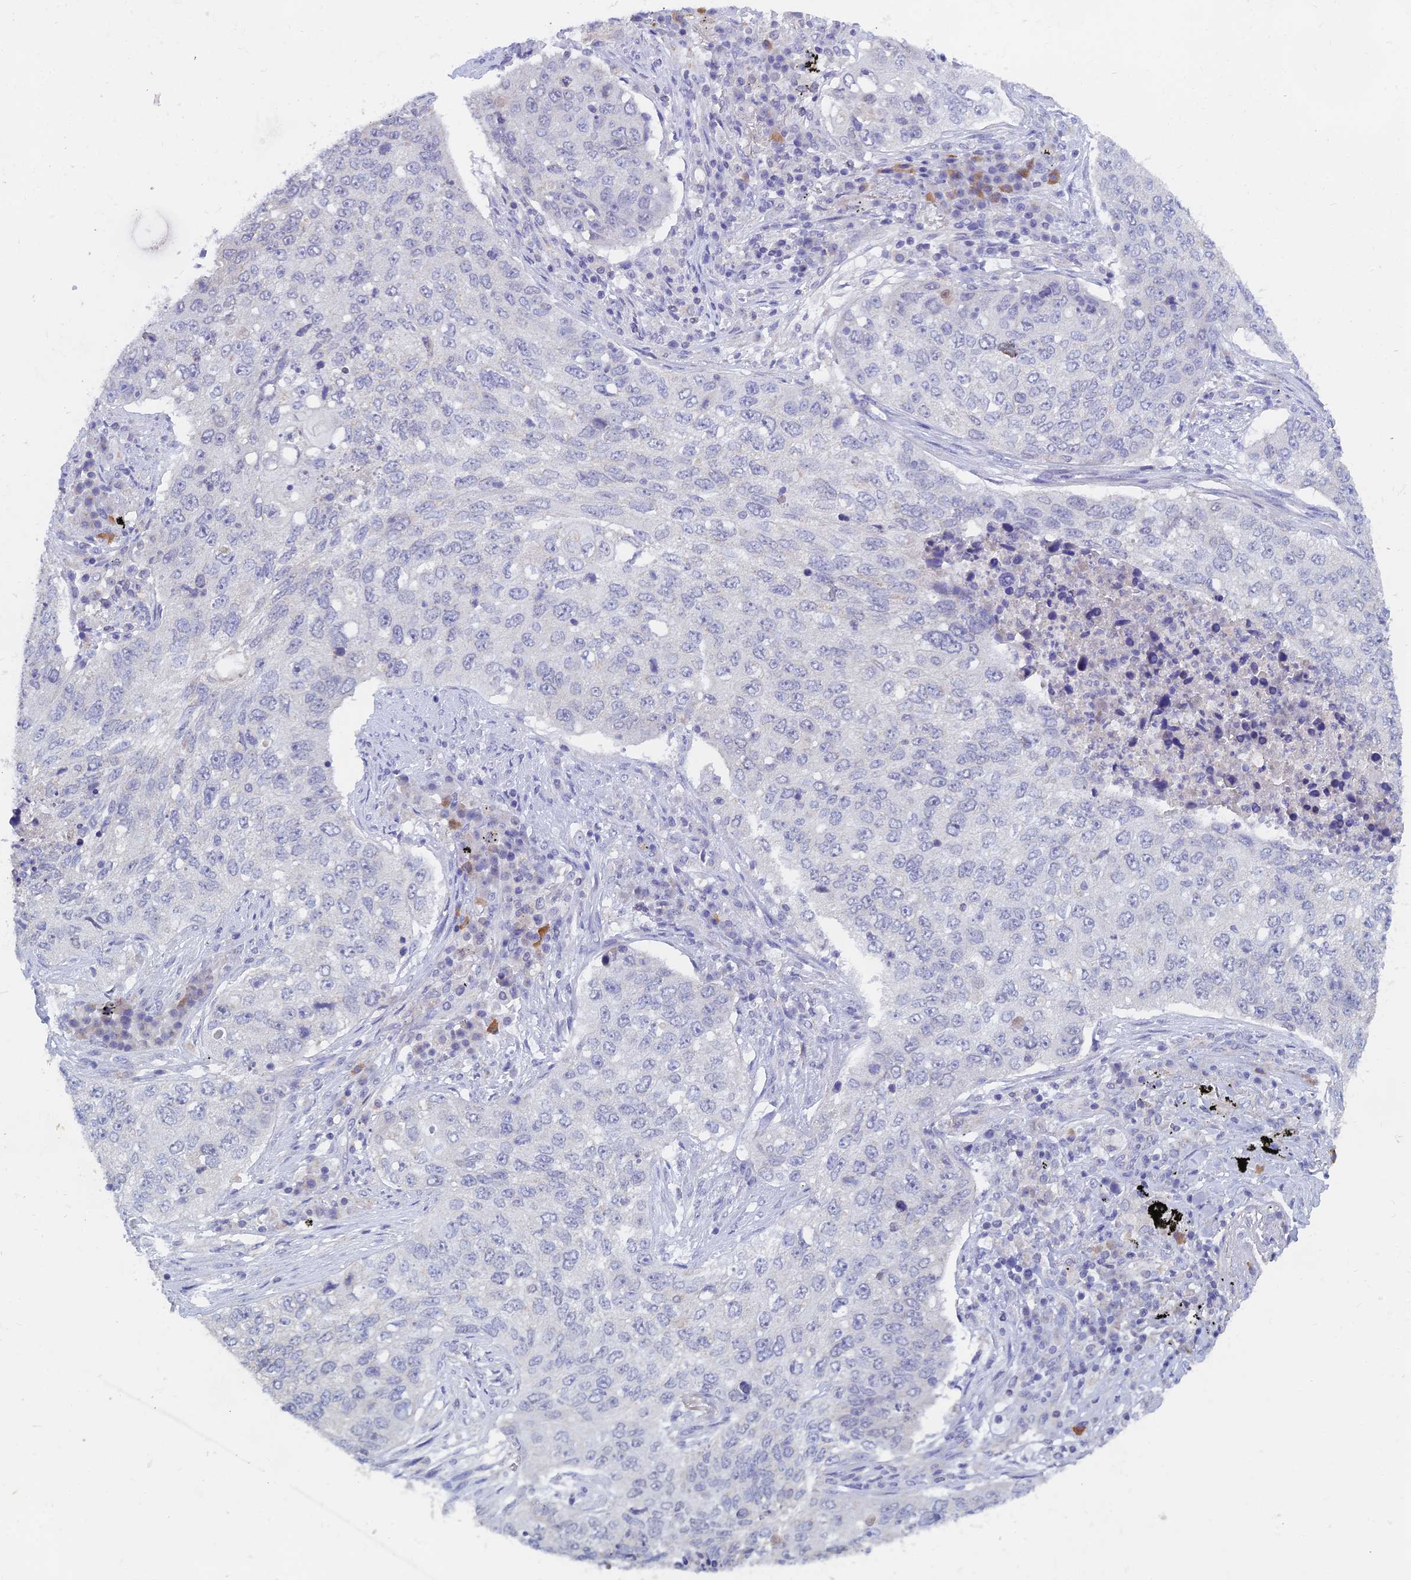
{"staining": {"intensity": "negative", "quantity": "none", "location": "none"}, "tissue": "lung cancer", "cell_type": "Tumor cells", "image_type": "cancer", "snomed": [{"axis": "morphology", "description": "Squamous cell carcinoma, NOS"}, {"axis": "topography", "description": "Lung"}], "caption": "Immunohistochemistry (IHC) image of neoplastic tissue: lung cancer (squamous cell carcinoma) stained with DAB reveals no significant protein positivity in tumor cells. (Brightfield microscopy of DAB (3,3'-diaminobenzidine) immunohistochemistry (IHC) at high magnification).", "gene": "LRIF1", "patient": {"sex": "female", "age": 63}}